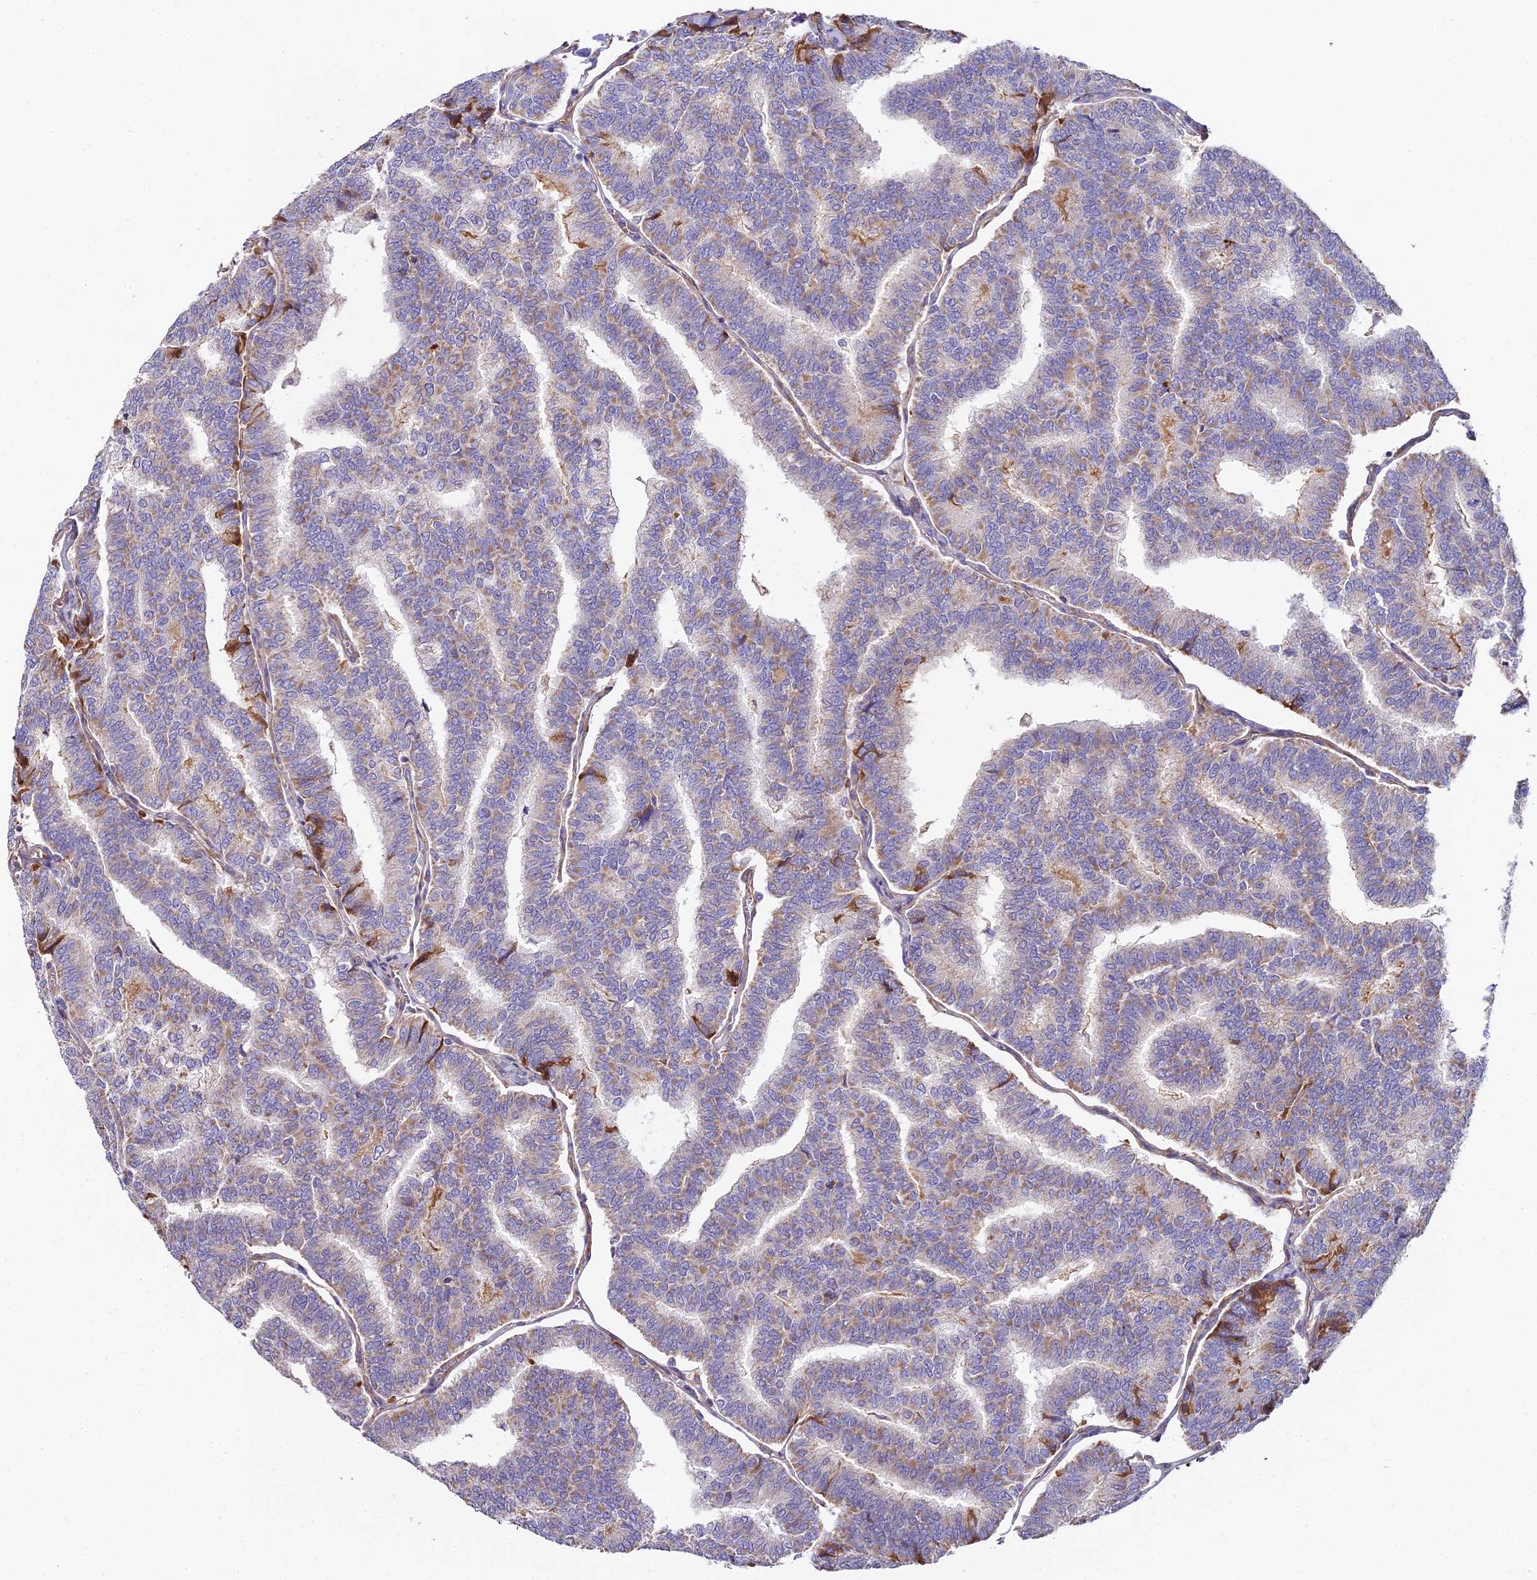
{"staining": {"intensity": "moderate", "quantity": "25%-75%", "location": "cytoplasmic/membranous"}, "tissue": "thyroid cancer", "cell_type": "Tumor cells", "image_type": "cancer", "snomed": [{"axis": "morphology", "description": "Papillary adenocarcinoma, NOS"}, {"axis": "topography", "description": "Thyroid gland"}], "caption": "Immunohistochemical staining of human thyroid cancer (papillary adenocarcinoma) exhibits medium levels of moderate cytoplasmic/membranous positivity in approximately 25%-75% of tumor cells.", "gene": "BEX4", "patient": {"sex": "female", "age": 35}}